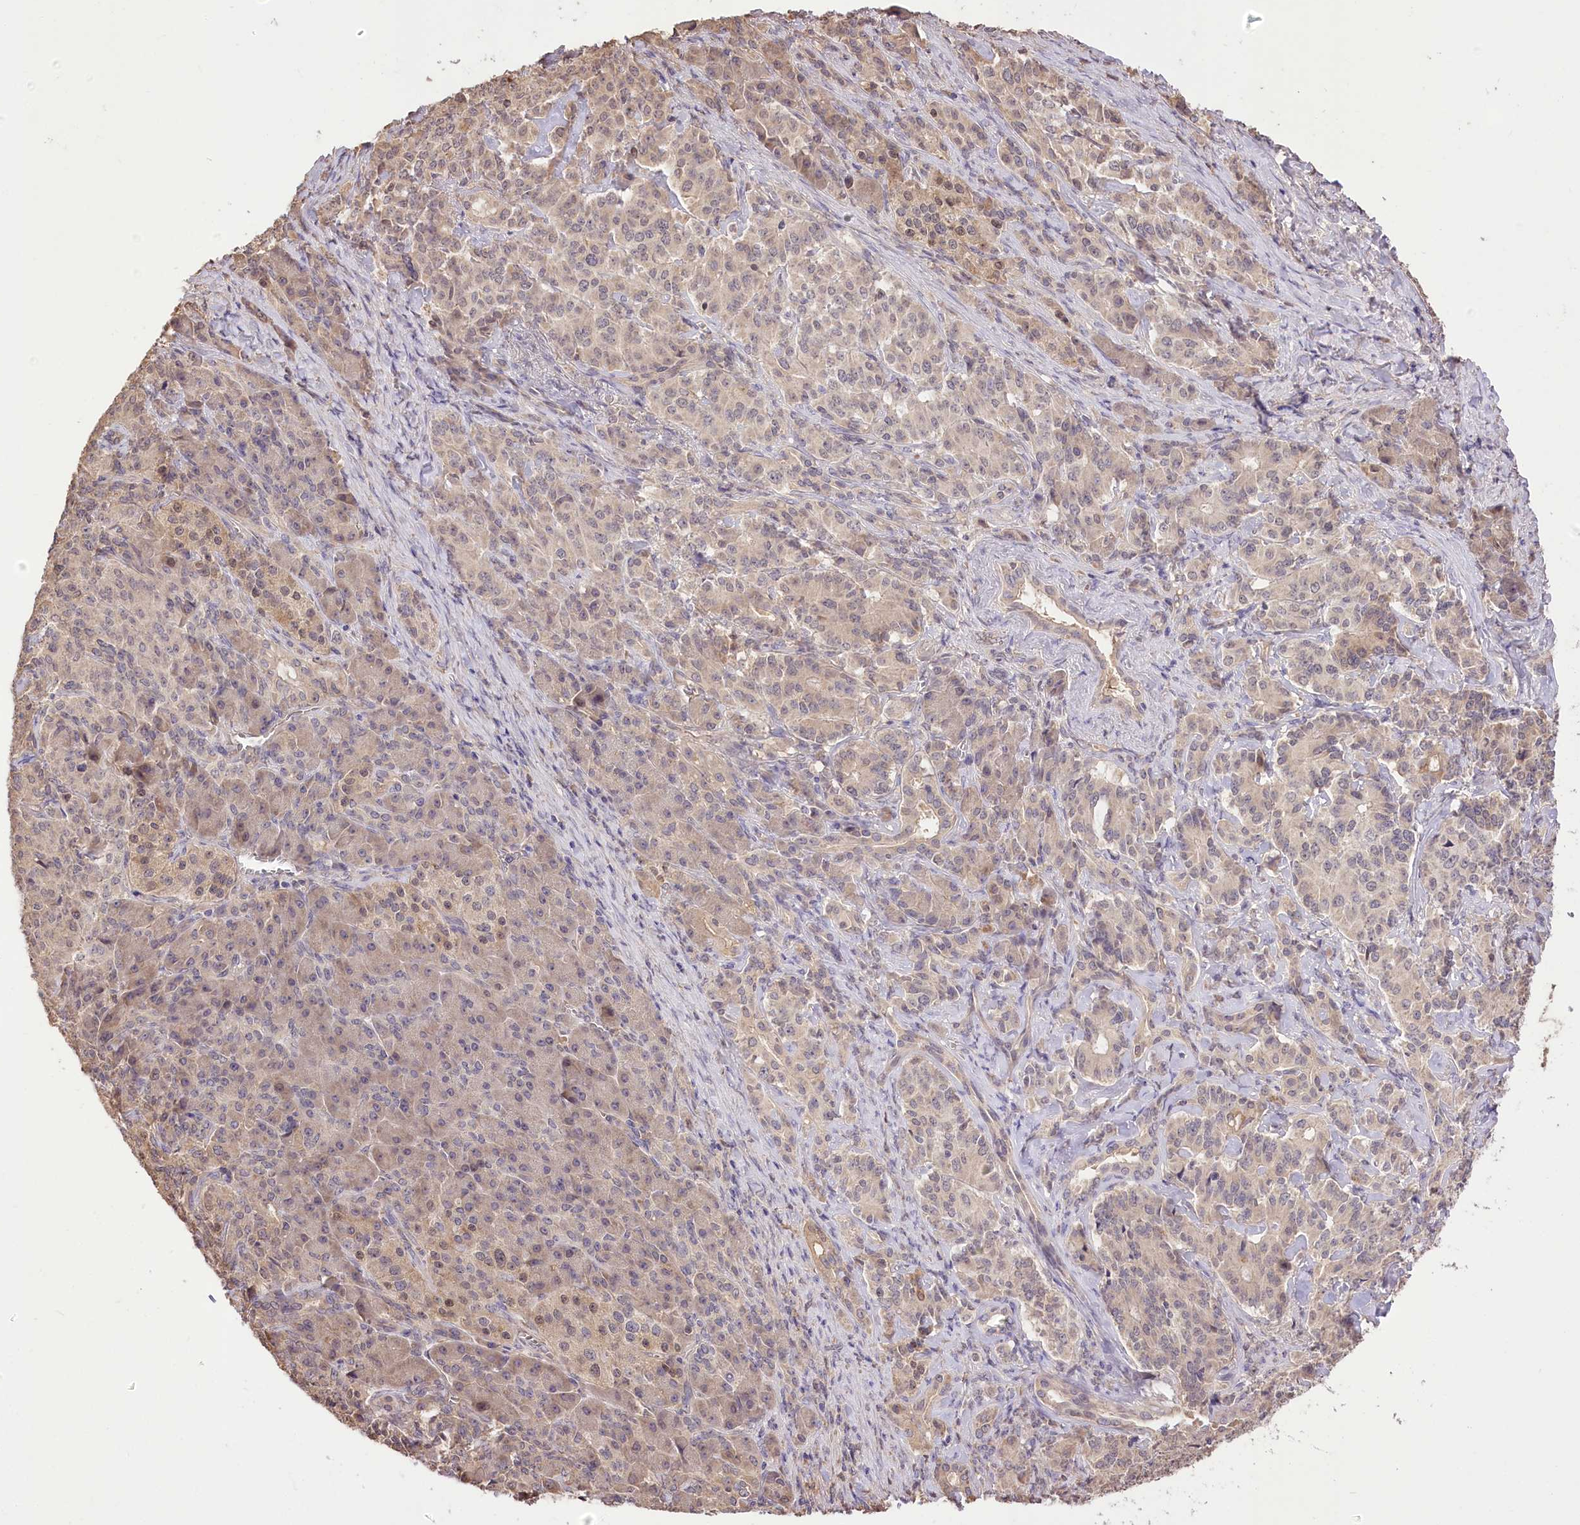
{"staining": {"intensity": "weak", "quantity": "25%-75%", "location": "cytoplasmic/membranous"}, "tissue": "pancreatic cancer", "cell_type": "Tumor cells", "image_type": "cancer", "snomed": [{"axis": "morphology", "description": "Adenocarcinoma, NOS"}, {"axis": "topography", "description": "Pancreas"}], "caption": "A brown stain labels weak cytoplasmic/membranous staining of a protein in adenocarcinoma (pancreatic) tumor cells.", "gene": "R3HDM2", "patient": {"sex": "female", "age": 74}}